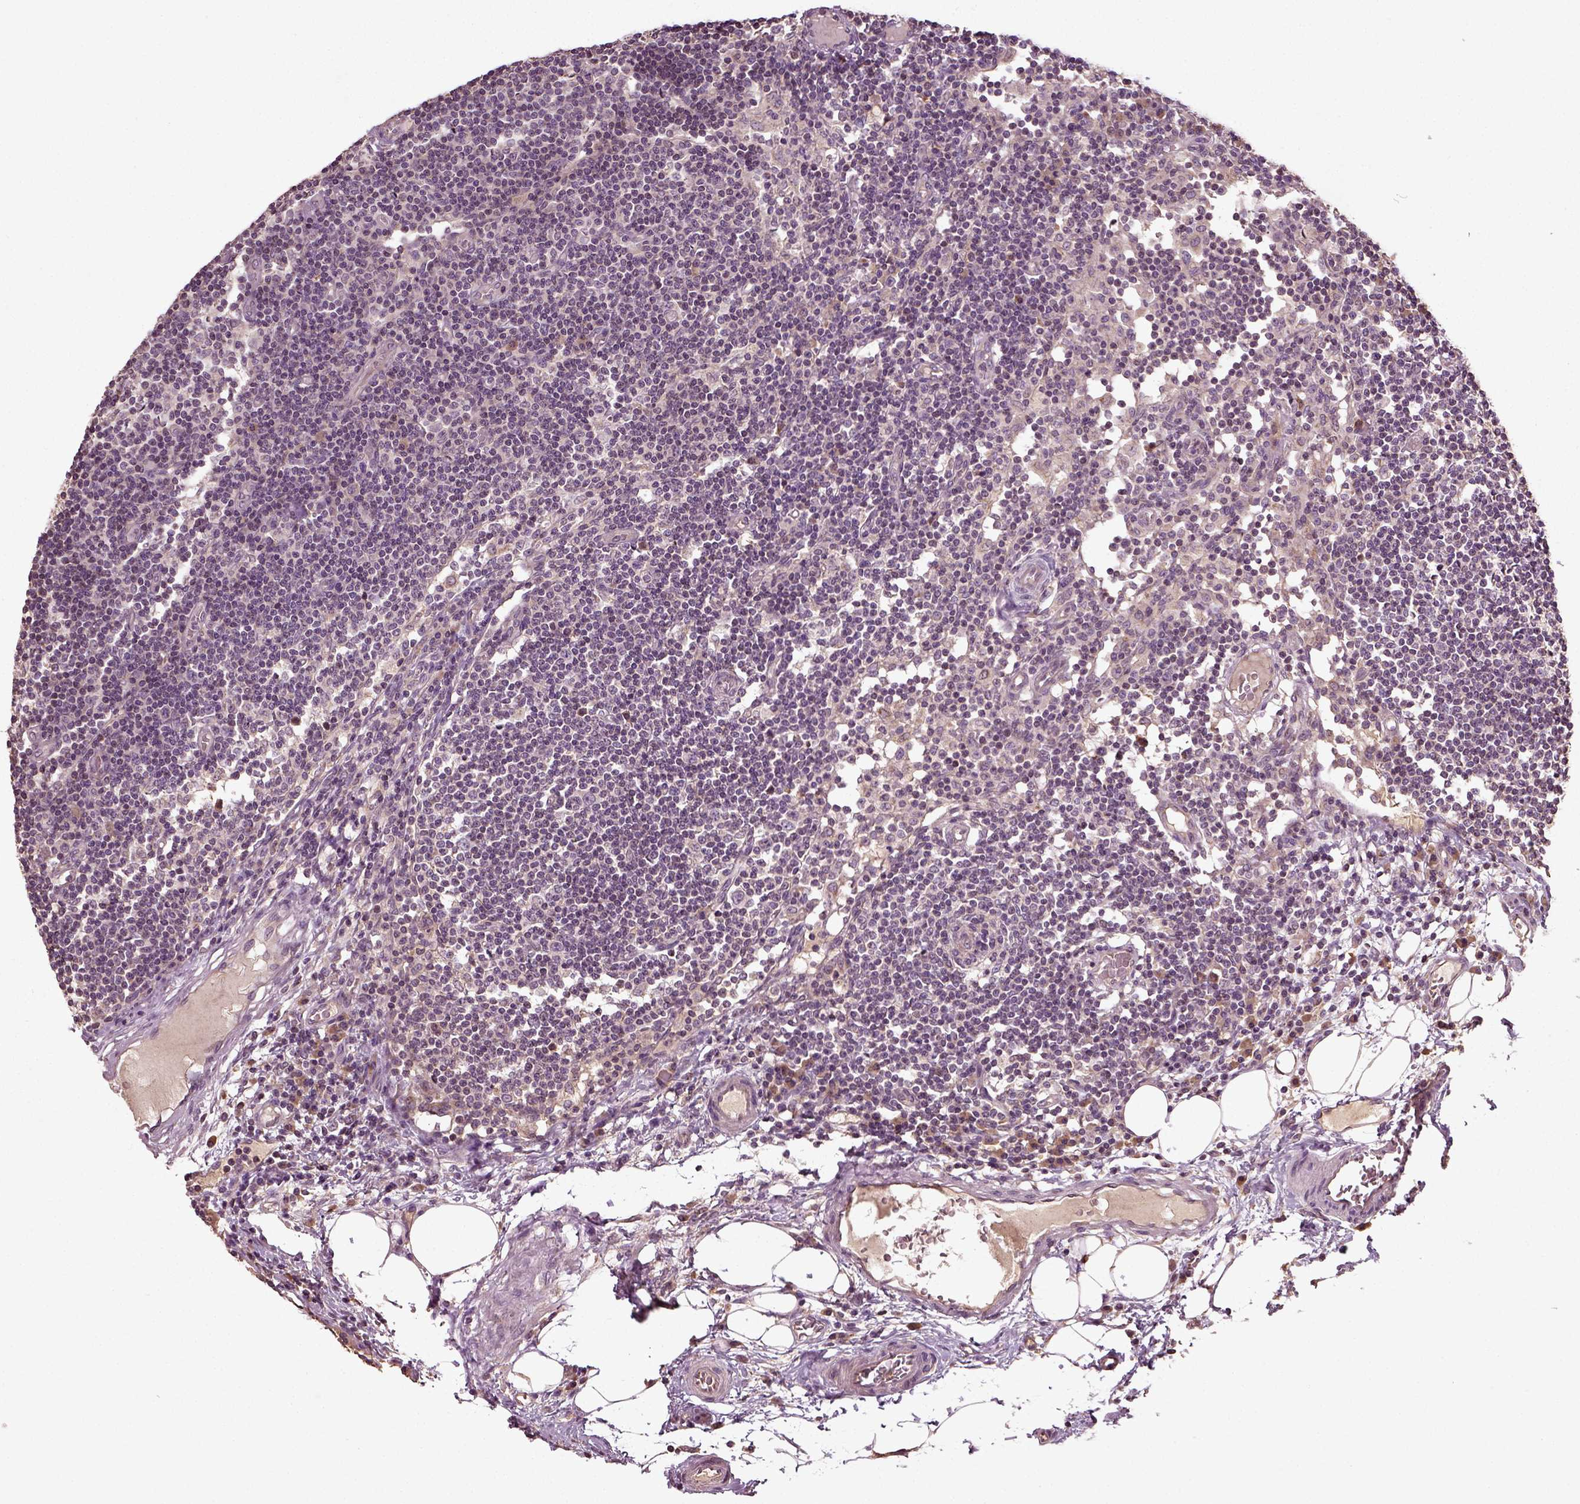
{"staining": {"intensity": "negative", "quantity": "none", "location": "none"}, "tissue": "lymph node", "cell_type": "Non-germinal center cells", "image_type": "normal", "snomed": [{"axis": "morphology", "description": "Normal tissue, NOS"}, {"axis": "topography", "description": "Lymph node"}], "caption": "Immunohistochemistry histopathology image of unremarkable lymph node stained for a protein (brown), which displays no staining in non-germinal center cells. (Stains: DAB (3,3'-diaminobenzidine) immunohistochemistry (IHC) with hematoxylin counter stain, Microscopy: brightfield microscopy at high magnification).", "gene": "ERV3", "patient": {"sex": "female", "age": 72}}